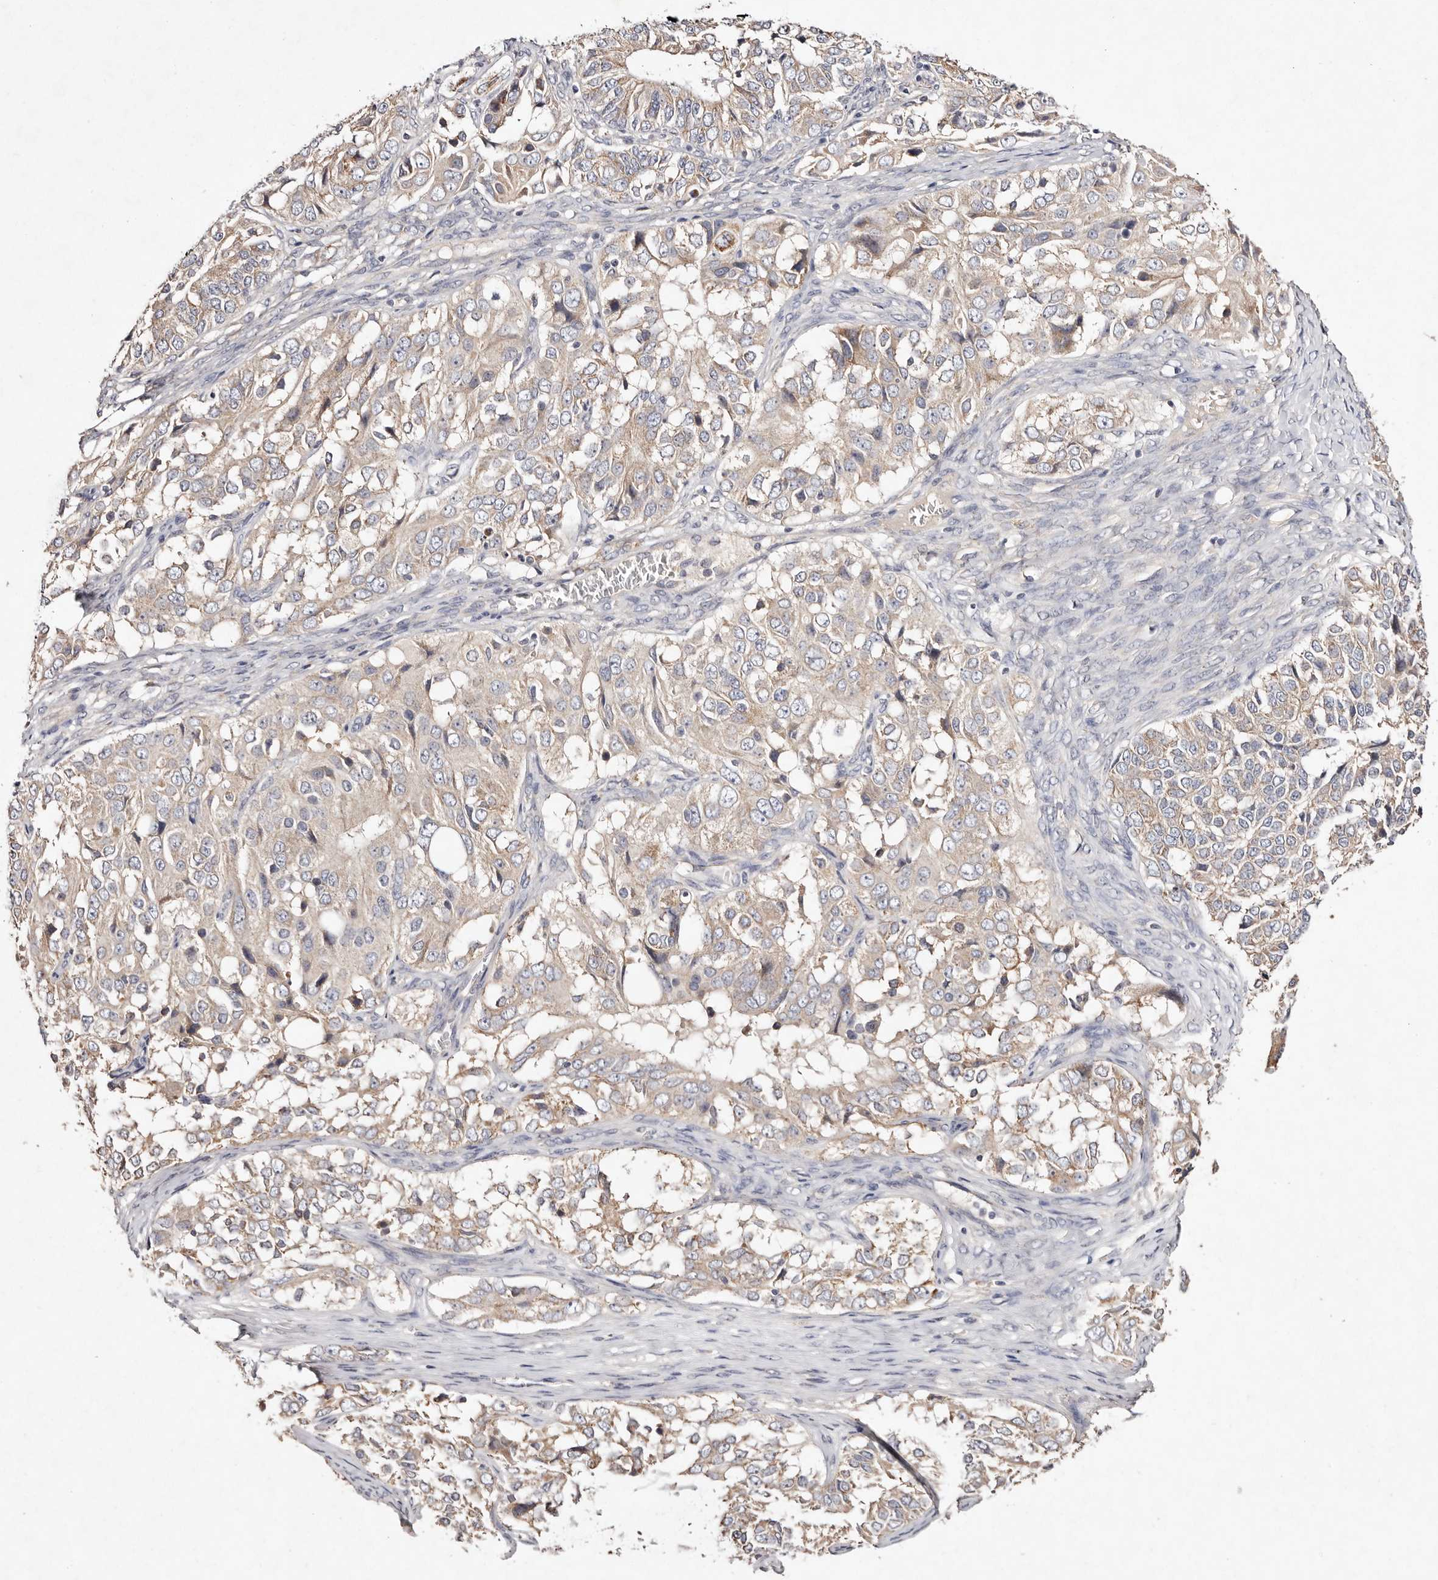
{"staining": {"intensity": "weak", "quantity": ">75%", "location": "cytoplasmic/membranous"}, "tissue": "ovarian cancer", "cell_type": "Tumor cells", "image_type": "cancer", "snomed": [{"axis": "morphology", "description": "Carcinoma, endometroid"}, {"axis": "topography", "description": "Ovary"}], "caption": "IHC (DAB) staining of human ovarian cancer exhibits weak cytoplasmic/membranous protein positivity in about >75% of tumor cells.", "gene": "TSC2", "patient": {"sex": "female", "age": 51}}